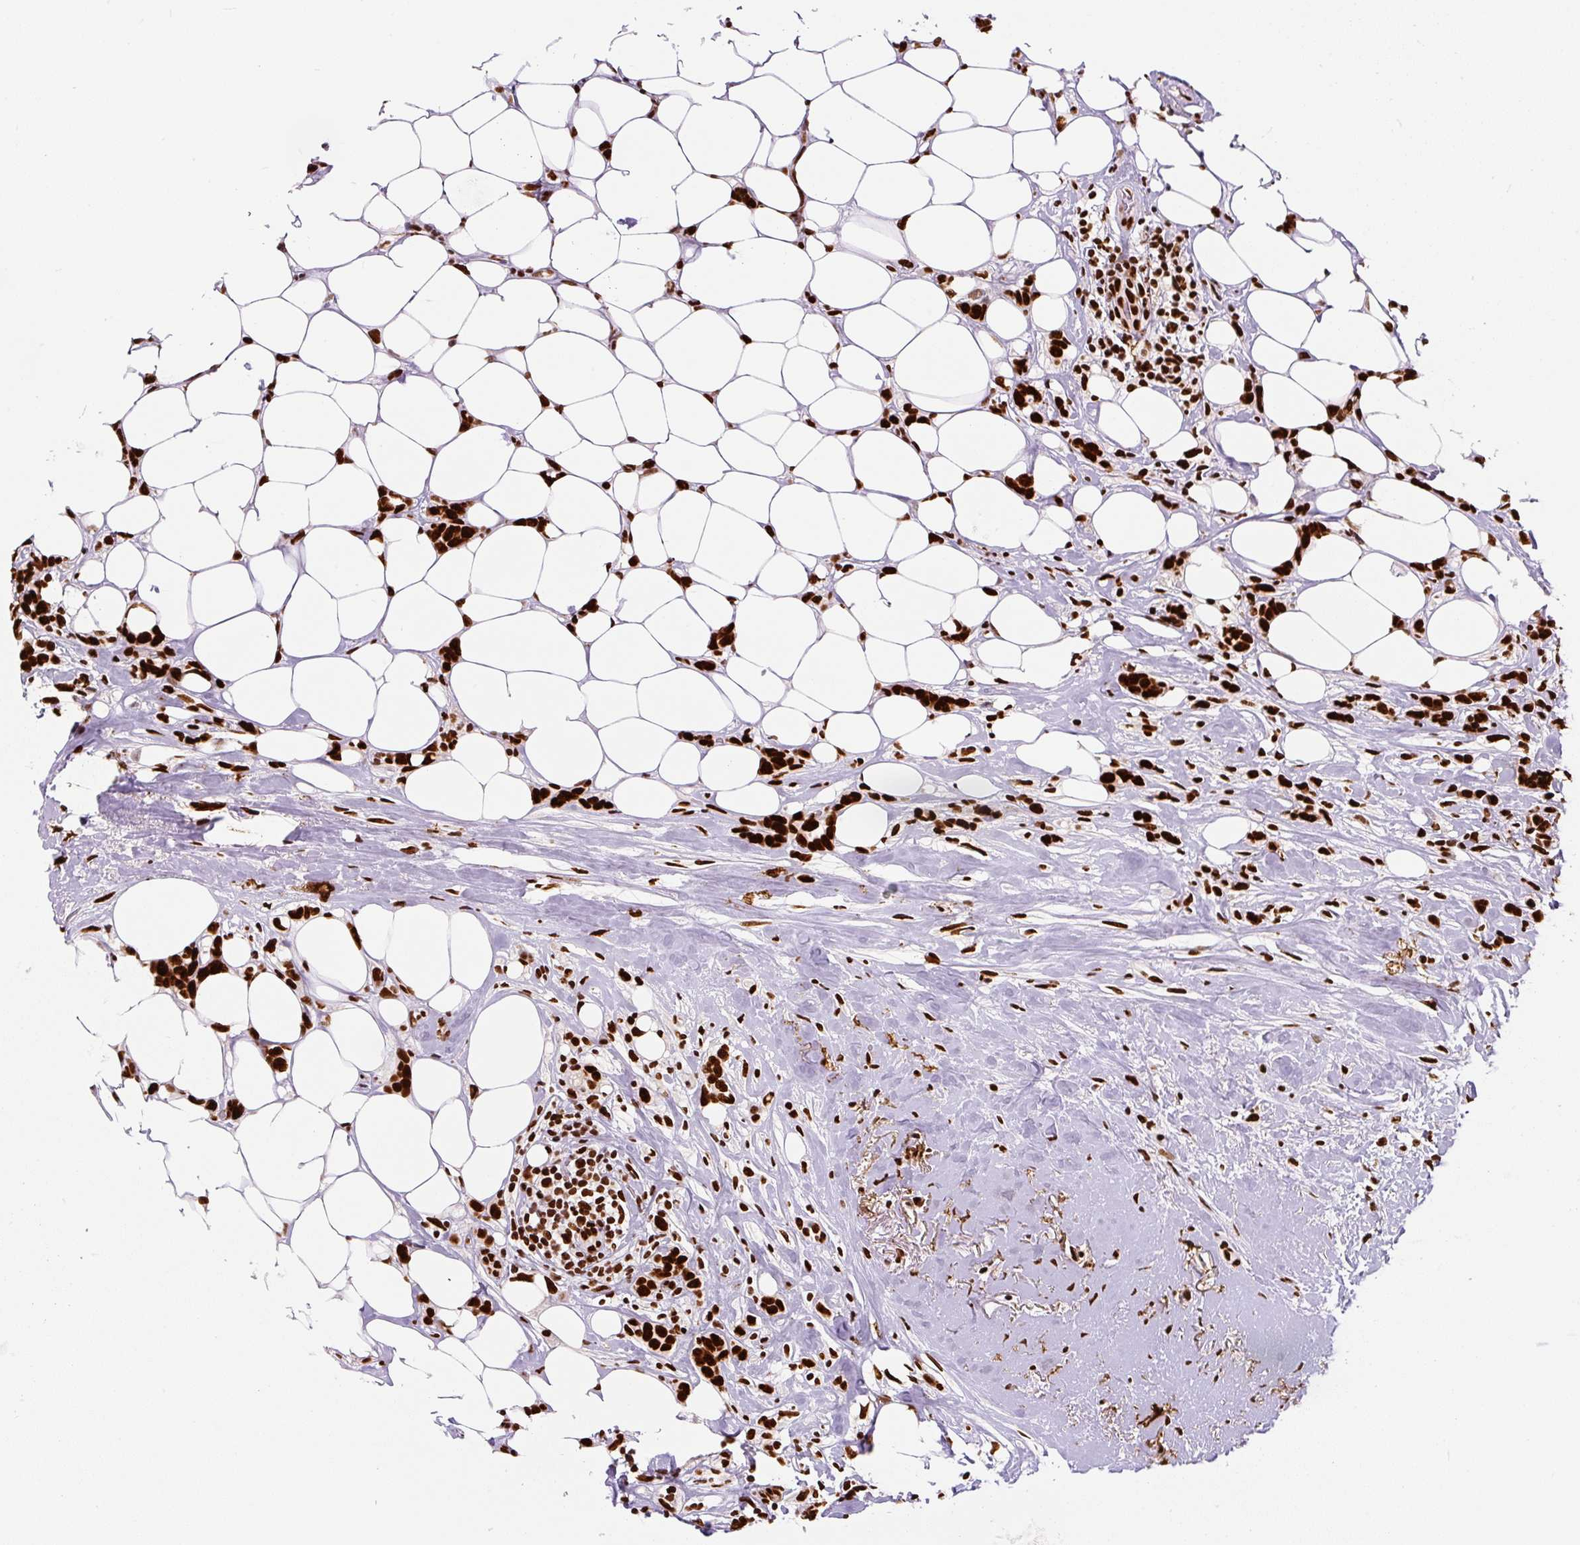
{"staining": {"intensity": "strong", "quantity": ">75%", "location": "nuclear"}, "tissue": "breast cancer", "cell_type": "Tumor cells", "image_type": "cancer", "snomed": [{"axis": "morphology", "description": "Duct carcinoma"}, {"axis": "topography", "description": "Breast"}], "caption": "Breast cancer was stained to show a protein in brown. There is high levels of strong nuclear expression in about >75% of tumor cells. The protein of interest is shown in brown color, while the nuclei are stained blue.", "gene": "FUS", "patient": {"sex": "female", "age": 80}}